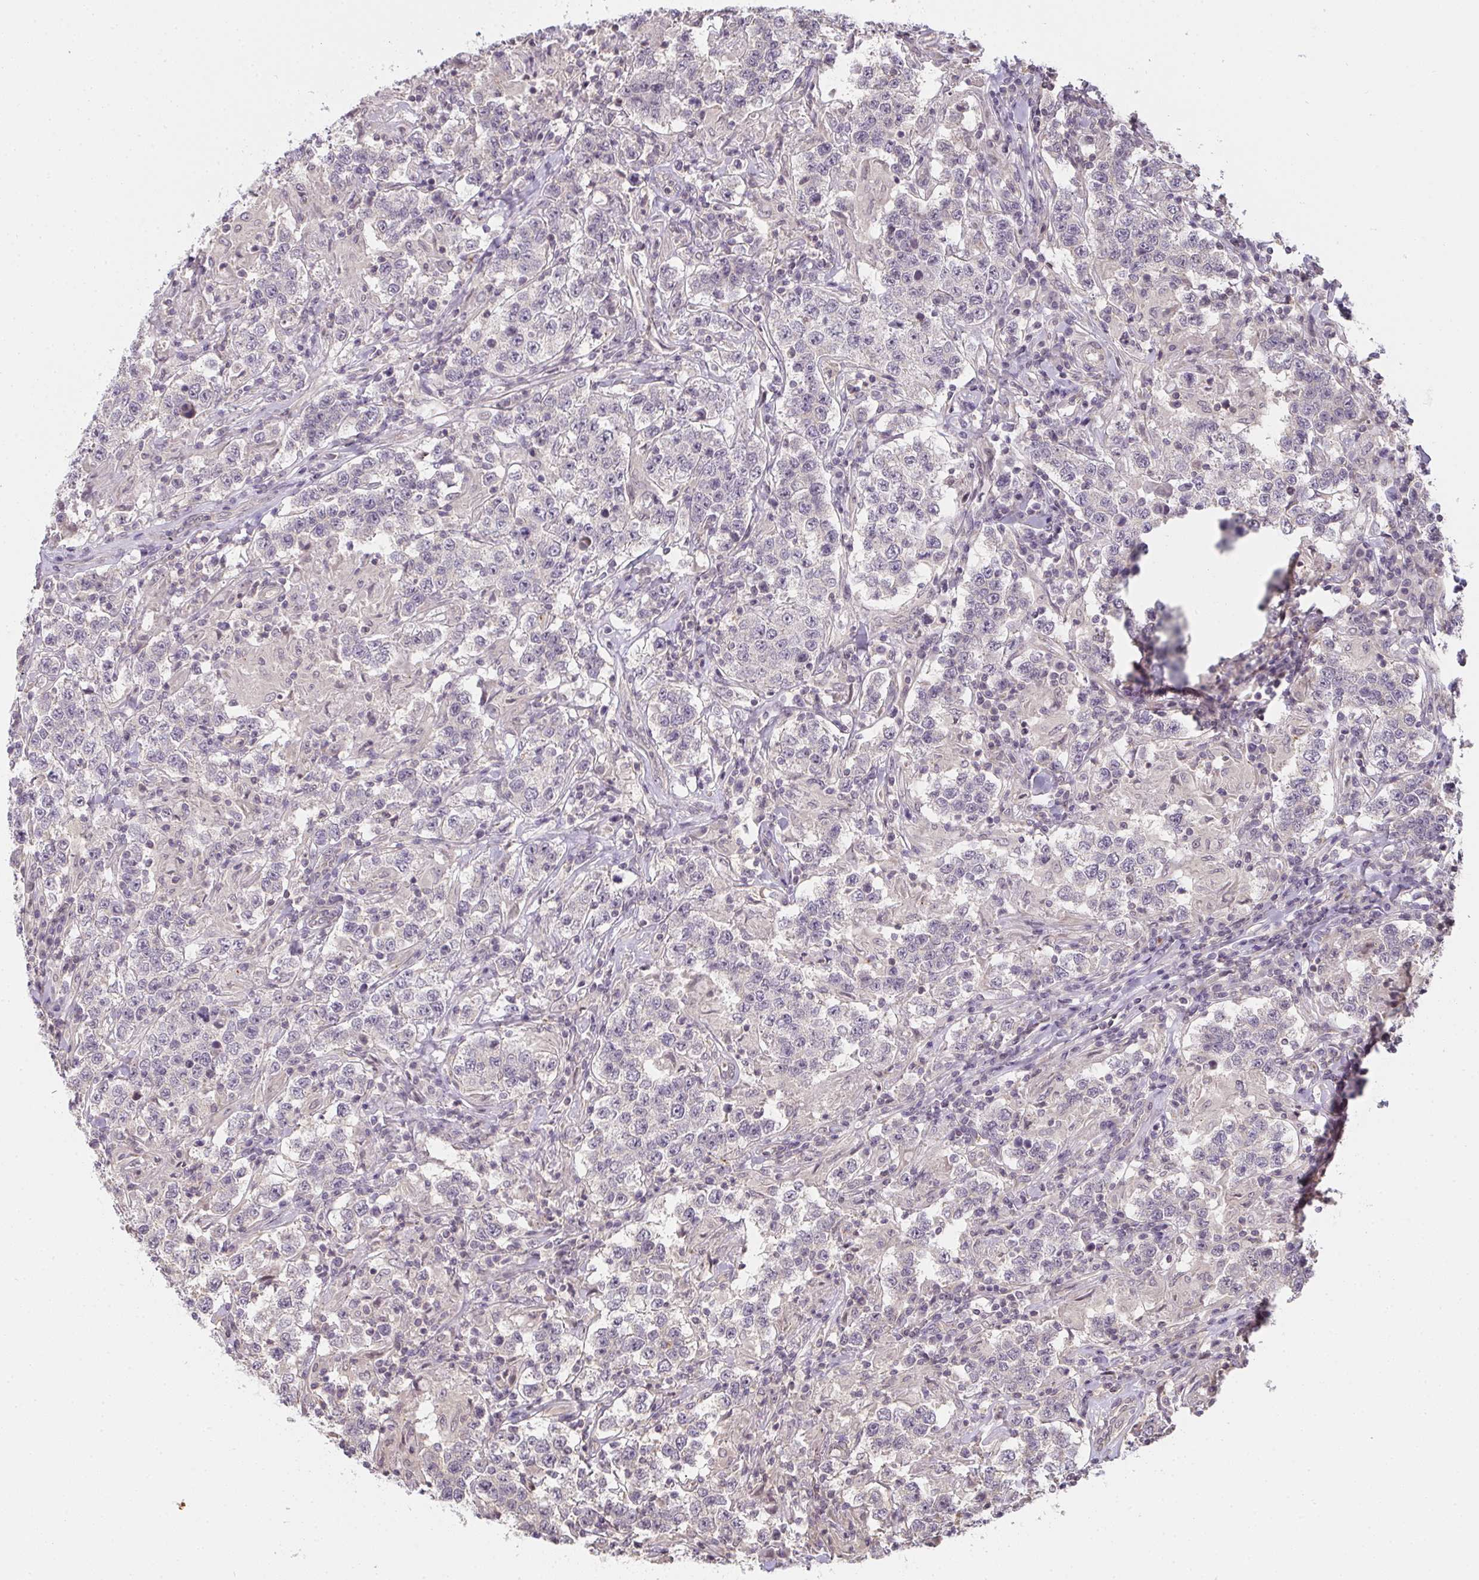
{"staining": {"intensity": "negative", "quantity": "none", "location": "none"}, "tissue": "testis cancer", "cell_type": "Tumor cells", "image_type": "cancer", "snomed": [{"axis": "morphology", "description": "Seminoma, NOS"}, {"axis": "morphology", "description": "Carcinoma, Embryonal, NOS"}, {"axis": "topography", "description": "Testis"}], "caption": "A micrograph of human testis seminoma is negative for staining in tumor cells. (DAB (3,3'-diaminobenzidine) immunohistochemistry, high magnification).", "gene": "GSDMB", "patient": {"sex": "male", "age": 41}}